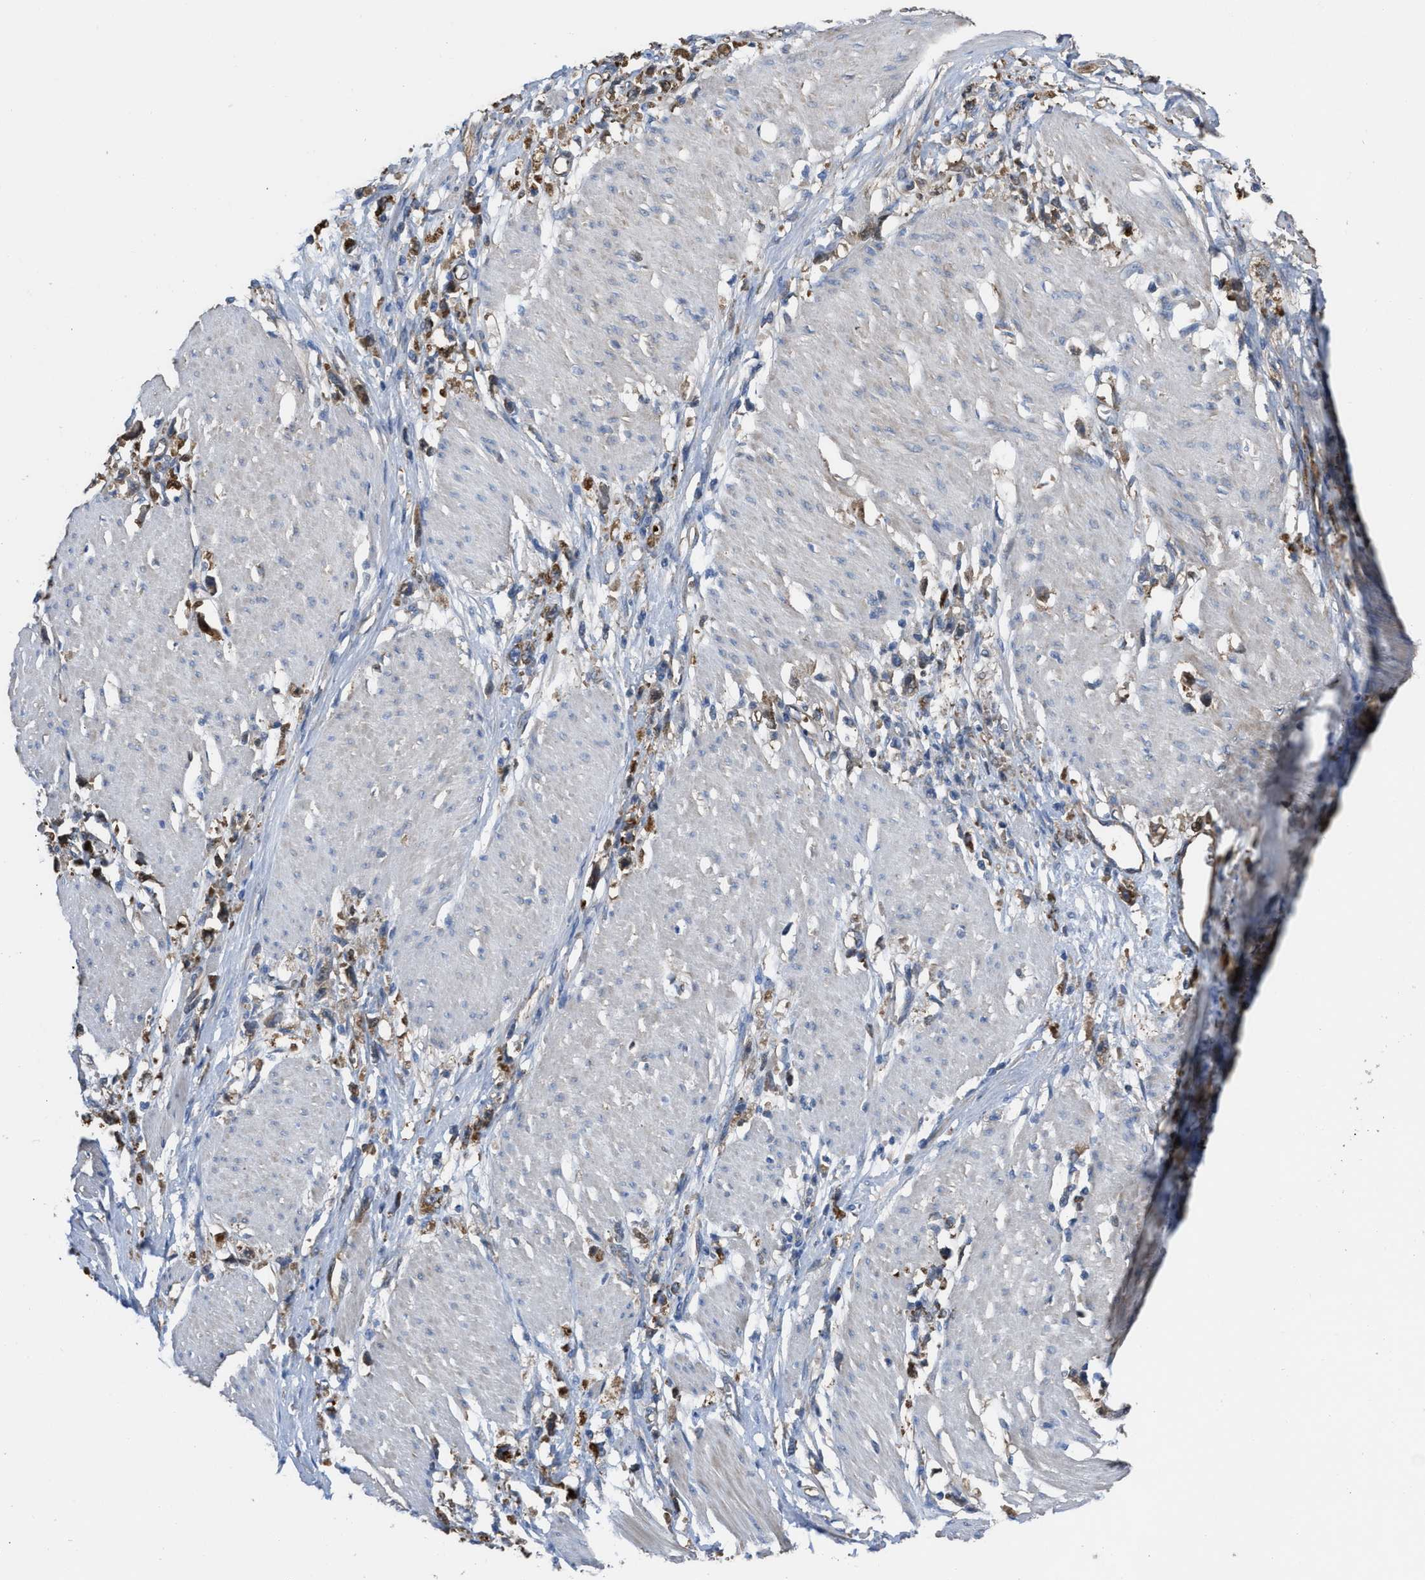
{"staining": {"intensity": "moderate", "quantity": ">75%", "location": "cytoplasmic/membranous"}, "tissue": "stomach cancer", "cell_type": "Tumor cells", "image_type": "cancer", "snomed": [{"axis": "morphology", "description": "Adenocarcinoma, NOS"}, {"axis": "topography", "description": "Stomach"}], "caption": "Protein expression analysis of human stomach cancer reveals moderate cytoplasmic/membranous expression in approximately >75% of tumor cells.", "gene": "TRIOBP", "patient": {"sex": "female", "age": 59}}